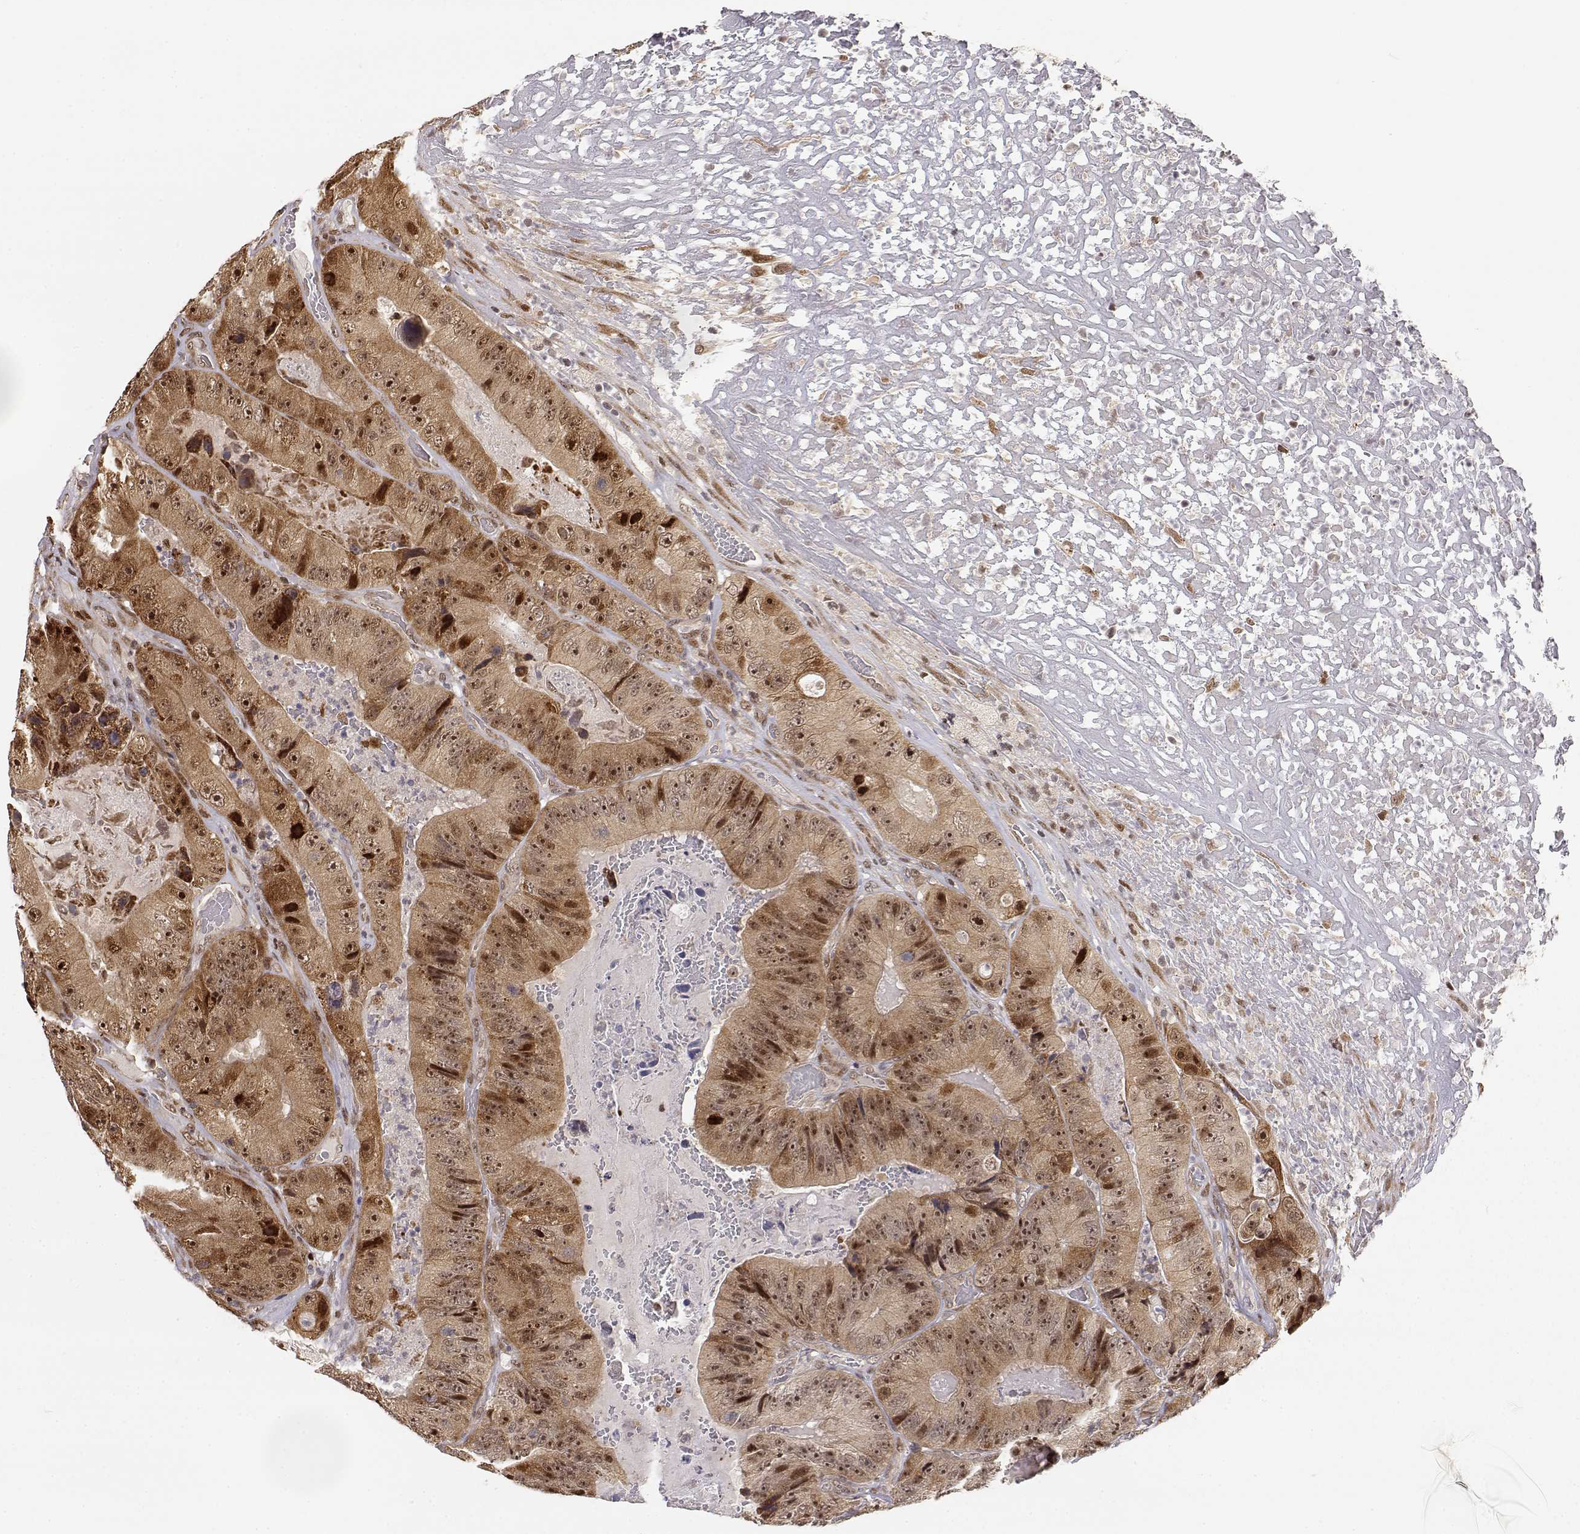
{"staining": {"intensity": "moderate", "quantity": ">75%", "location": "cytoplasmic/membranous,nuclear"}, "tissue": "colorectal cancer", "cell_type": "Tumor cells", "image_type": "cancer", "snomed": [{"axis": "morphology", "description": "Adenocarcinoma, NOS"}, {"axis": "topography", "description": "Colon"}], "caption": "This is an image of immunohistochemistry staining of colorectal adenocarcinoma, which shows moderate staining in the cytoplasmic/membranous and nuclear of tumor cells.", "gene": "BRCA1", "patient": {"sex": "female", "age": 86}}